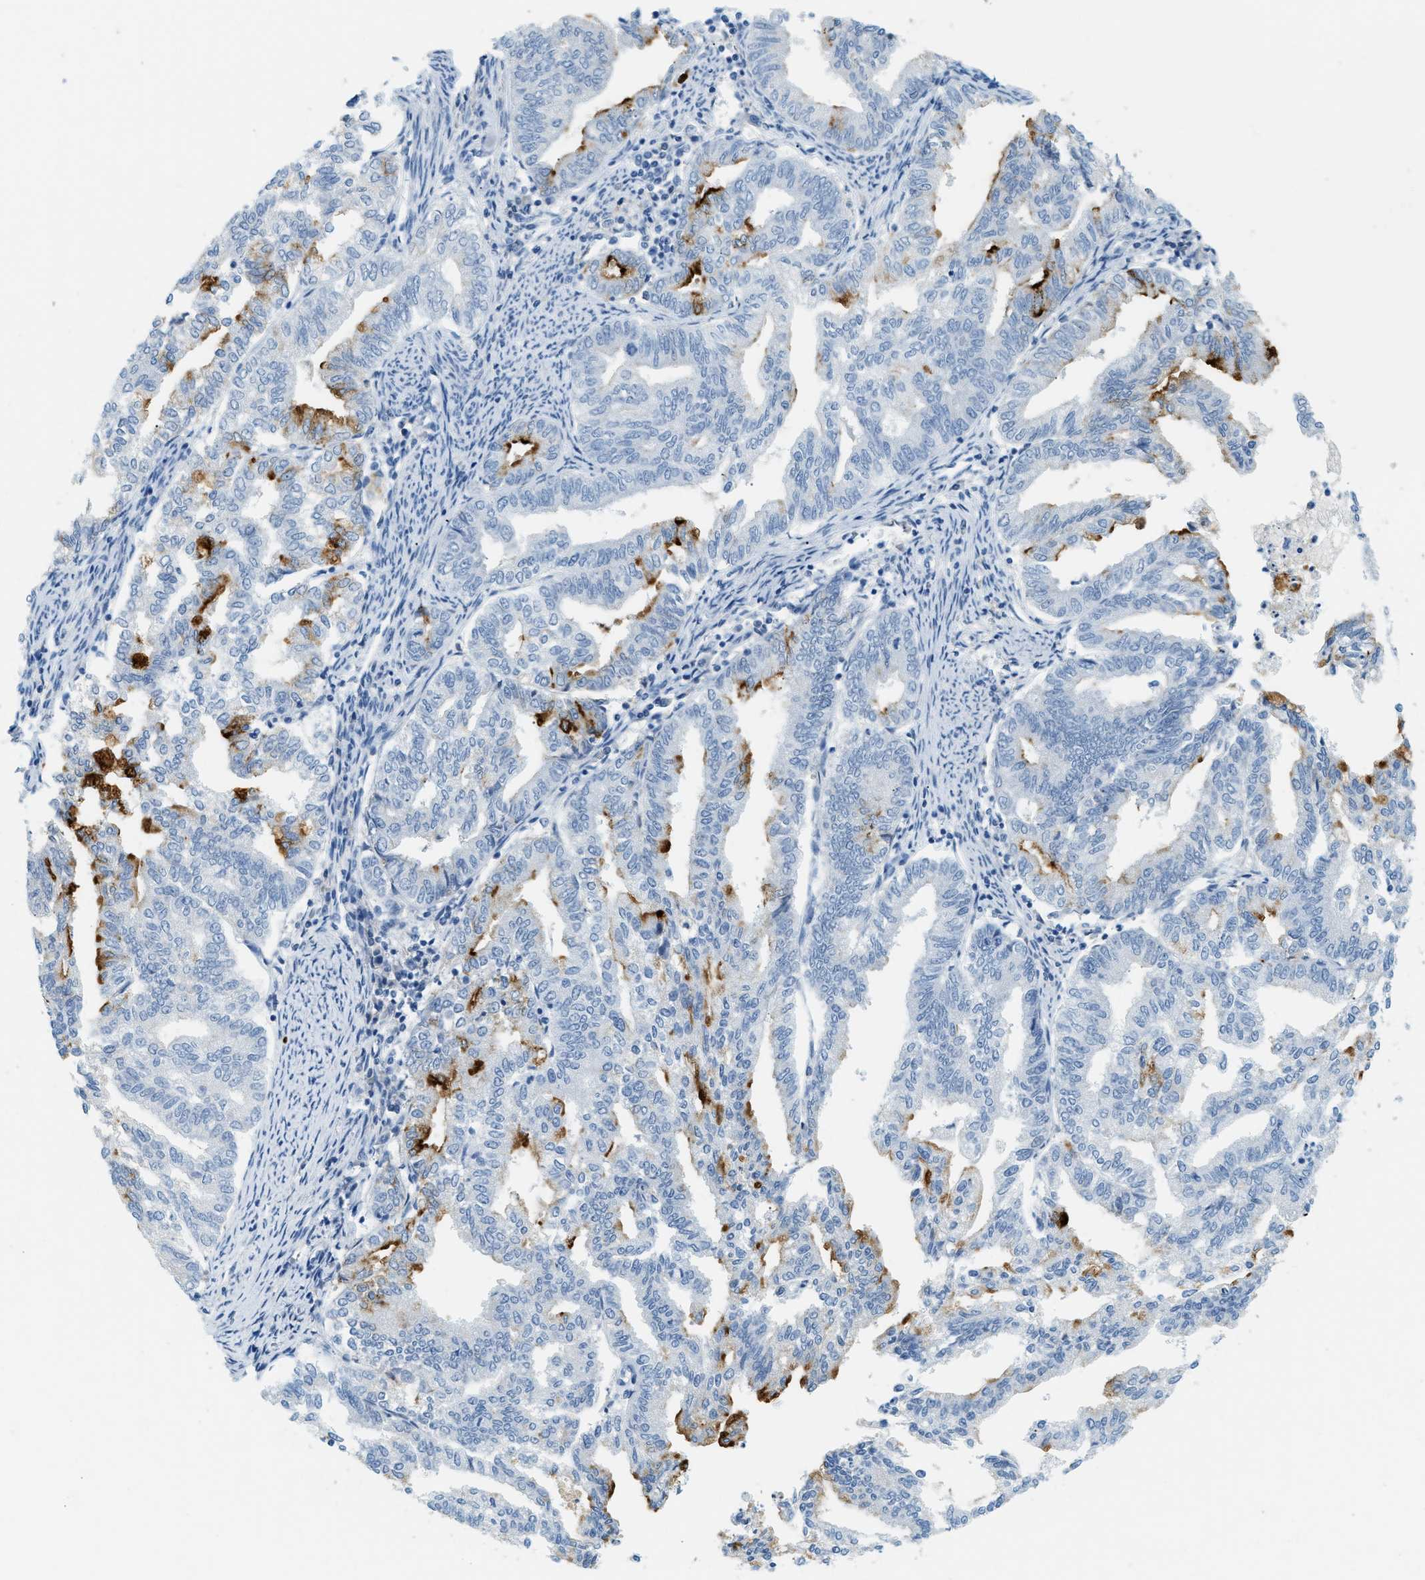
{"staining": {"intensity": "strong", "quantity": "<25%", "location": "cytoplasmic/membranous"}, "tissue": "endometrial cancer", "cell_type": "Tumor cells", "image_type": "cancer", "snomed": [{"axis": "morphology", "description": "Adenocarcinoma, NOS"}, {"axis": "topography", "description": "Endometrium"}], "caption": "Endometrial cancer (adenocarcinoma) stained with a brown dye exhibits strong cytoplasmic/membranous positive positivity in about <25% of tumor cells.", "gene": "LCN2", "patient": {"sex": "female", "age": 79}}